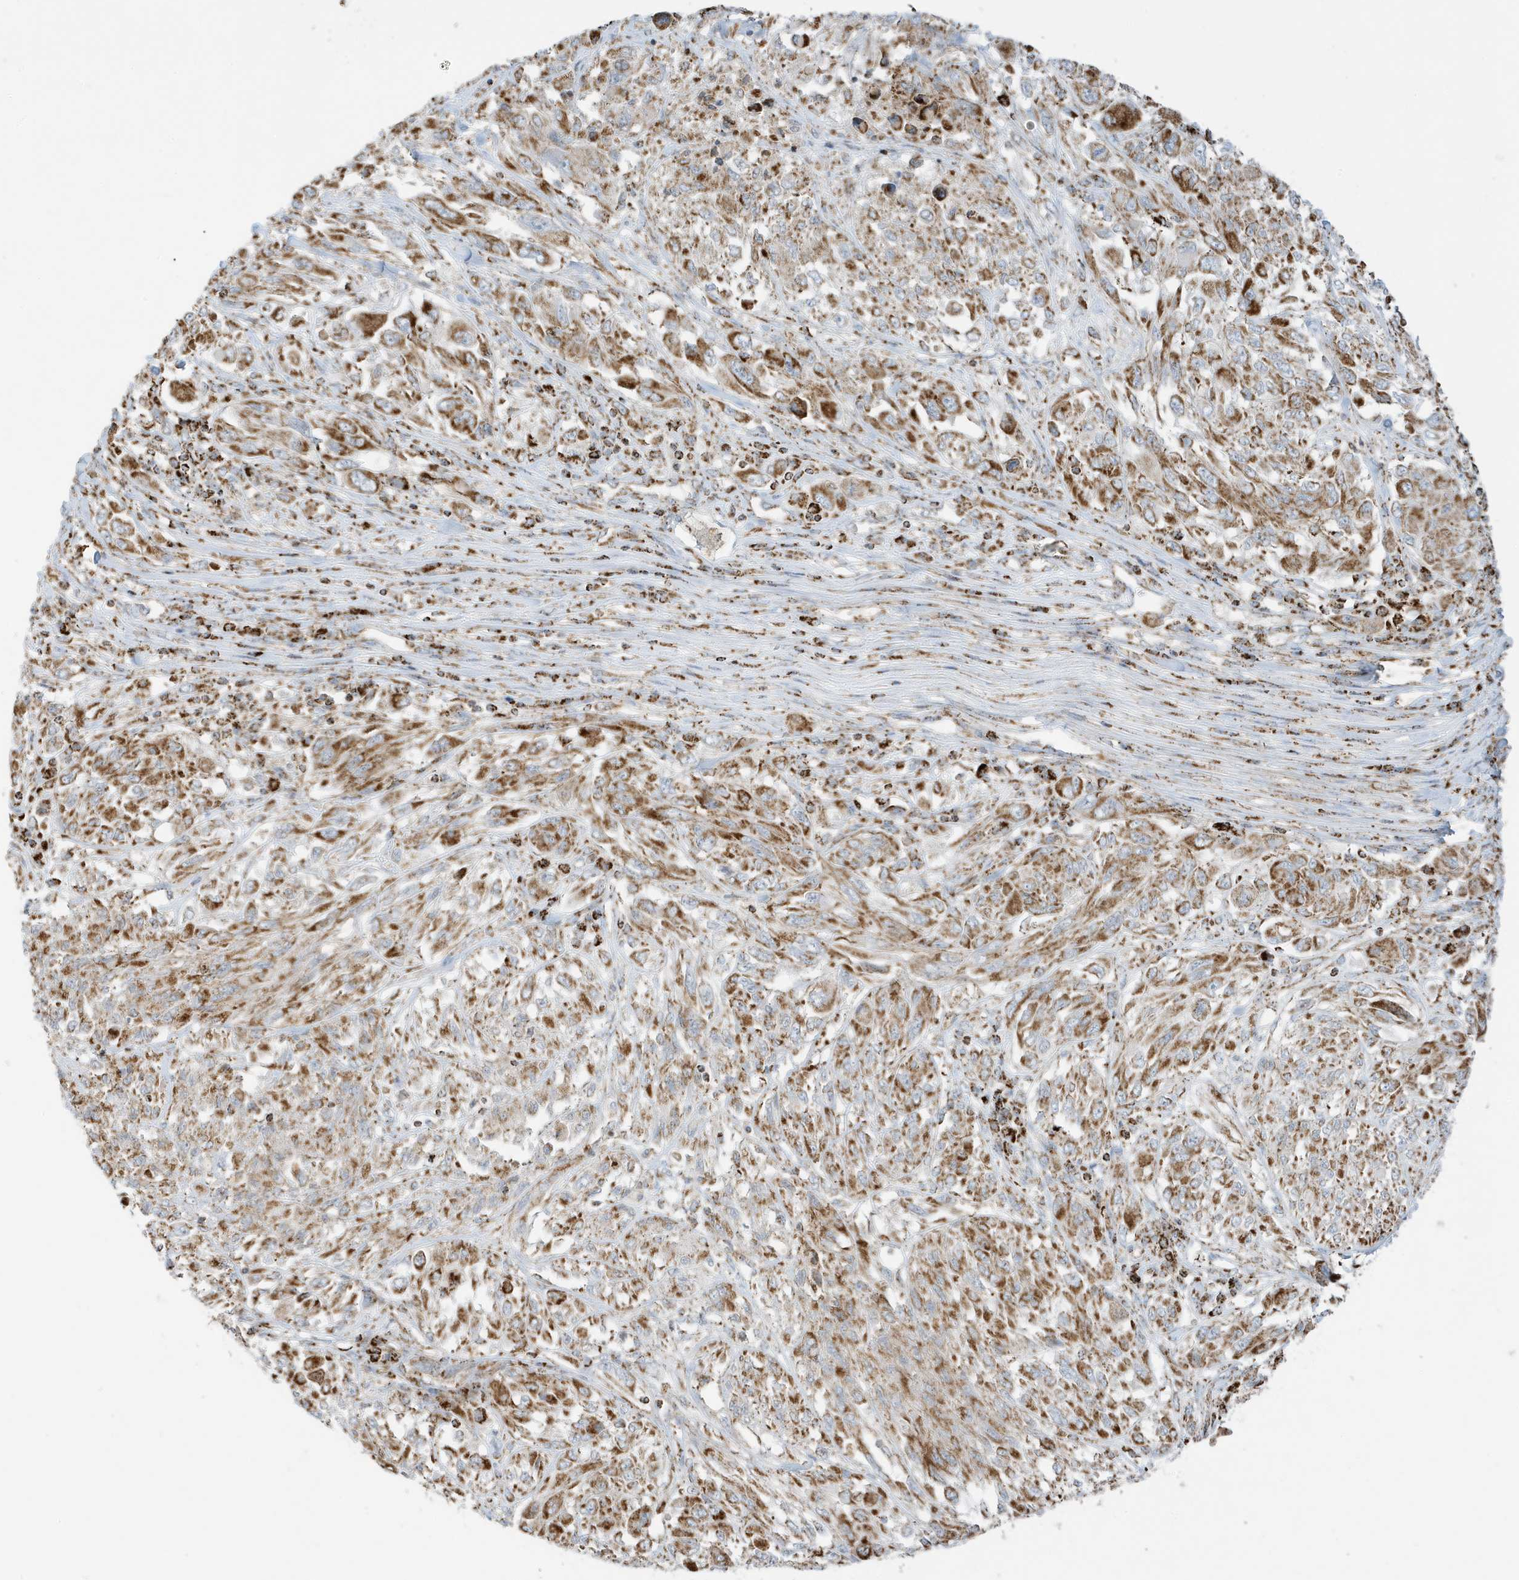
{"staining": {"intensity": "moderate", "quantity": ">75%", "location": "cytoplasmic/membranous"}, "tissue": "melanoma", "cell_type": "Tumor cells", "image_type": "cancer", "snomed": [{"axis": "morphology", "description": "Malignant melanoma, NOS"}, {"axis": "topography", "description": "Skin"}], "caption": "Immunohistochemical staining of melanoma shows moderate cytoplasmic/membranous protein staining in approximately >75% of tumor cells.", "gene": "ATP5ME", "patient": {"sex": "female", "age": 91}}